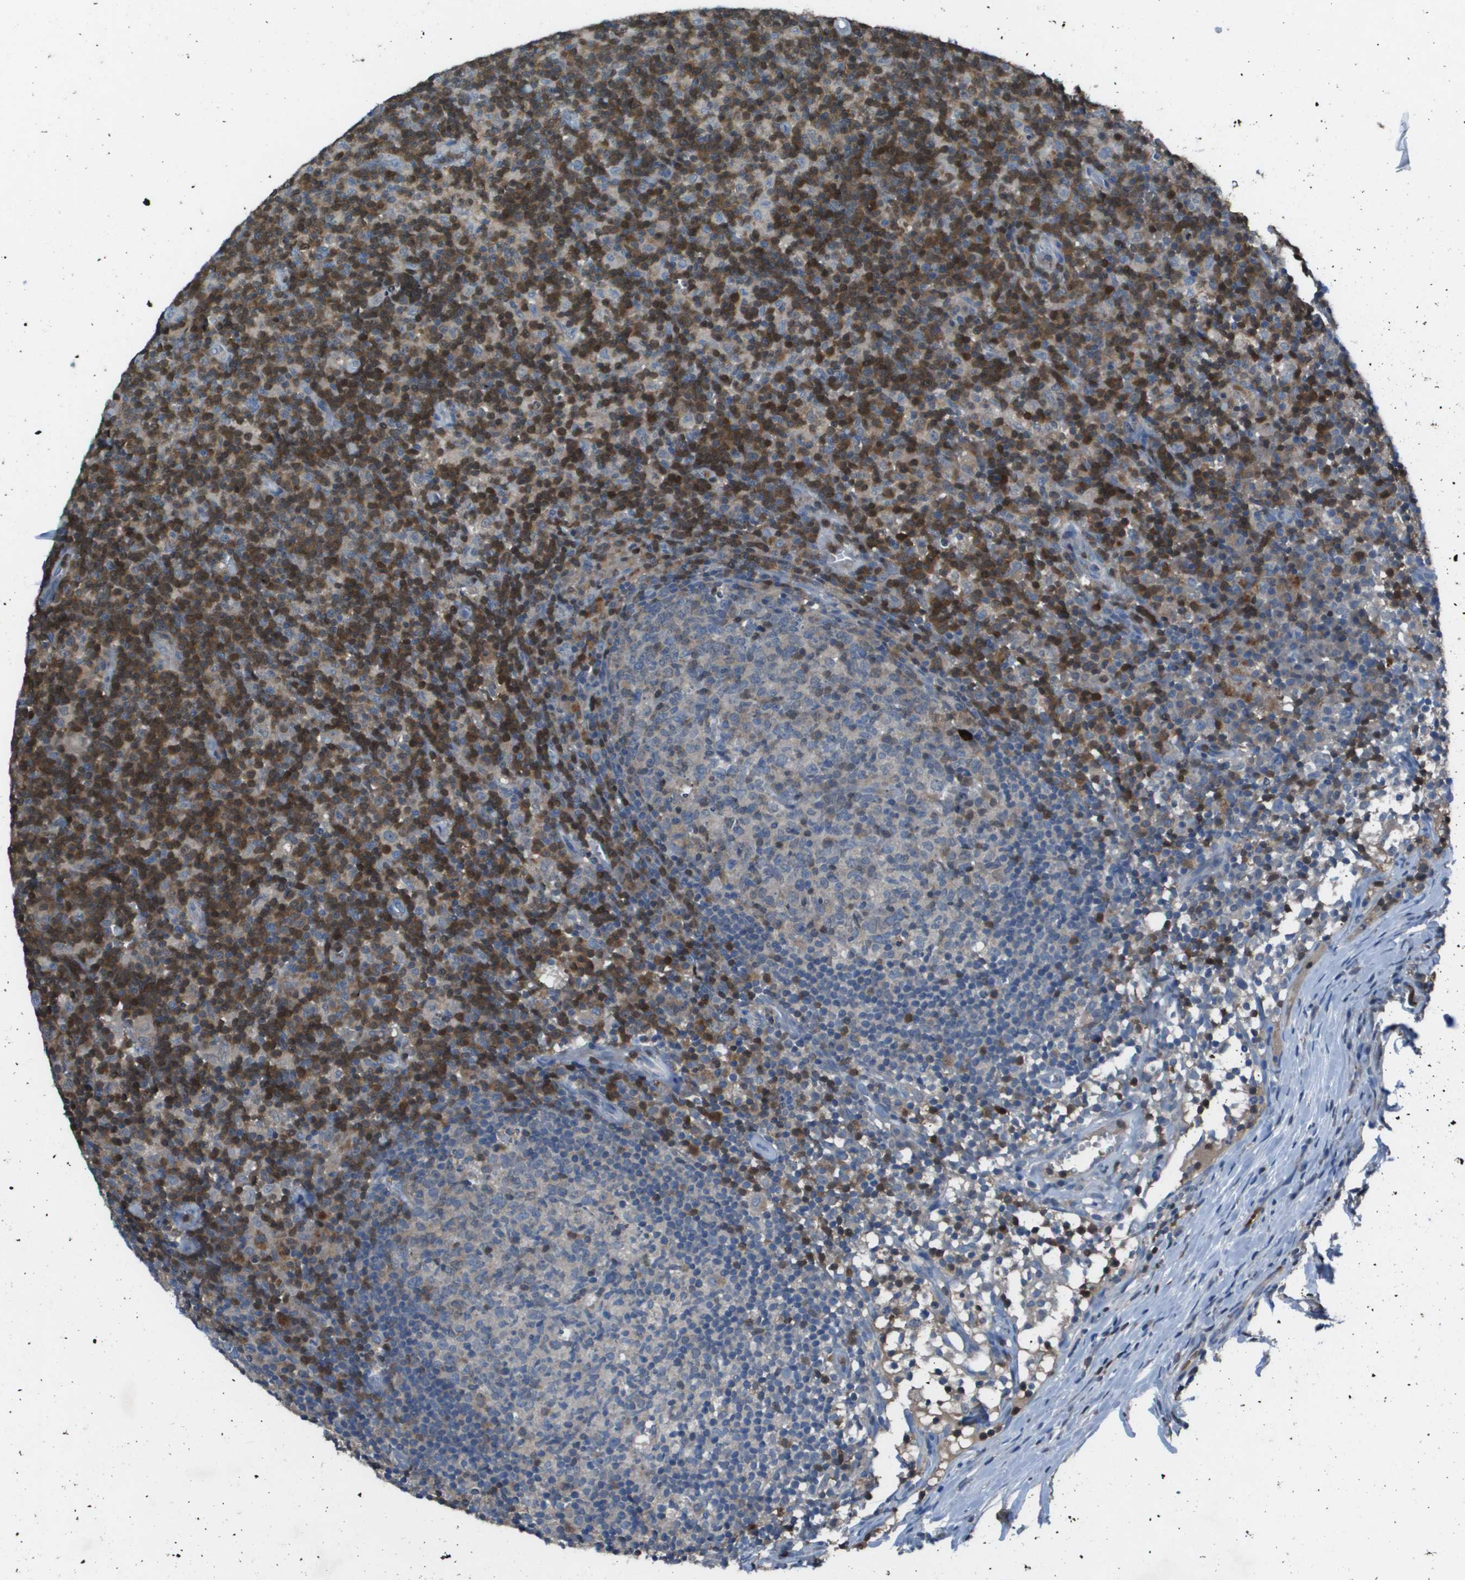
{"staining": {"intensity": "weak", "quantity": "<25%", "location": "cytoplasmic/membranous"}, "tissue": "lymph node", "cell_type": "Germinal center cells", "image_type": "normal", "snomed": [{"axis": "morphology", "description": "Normal tissue, NOS"}, {"axis": "morphology", "description": "Inflammation, NOS"}, {"axis": "topography", "description": "Lymph node"}], "caption": "A micrograph of lymph node stained for a protein reveals no brown staining in germinal center cells.", "gene": "CAMK4", "patient": {"sex": "male", "age": 55}}